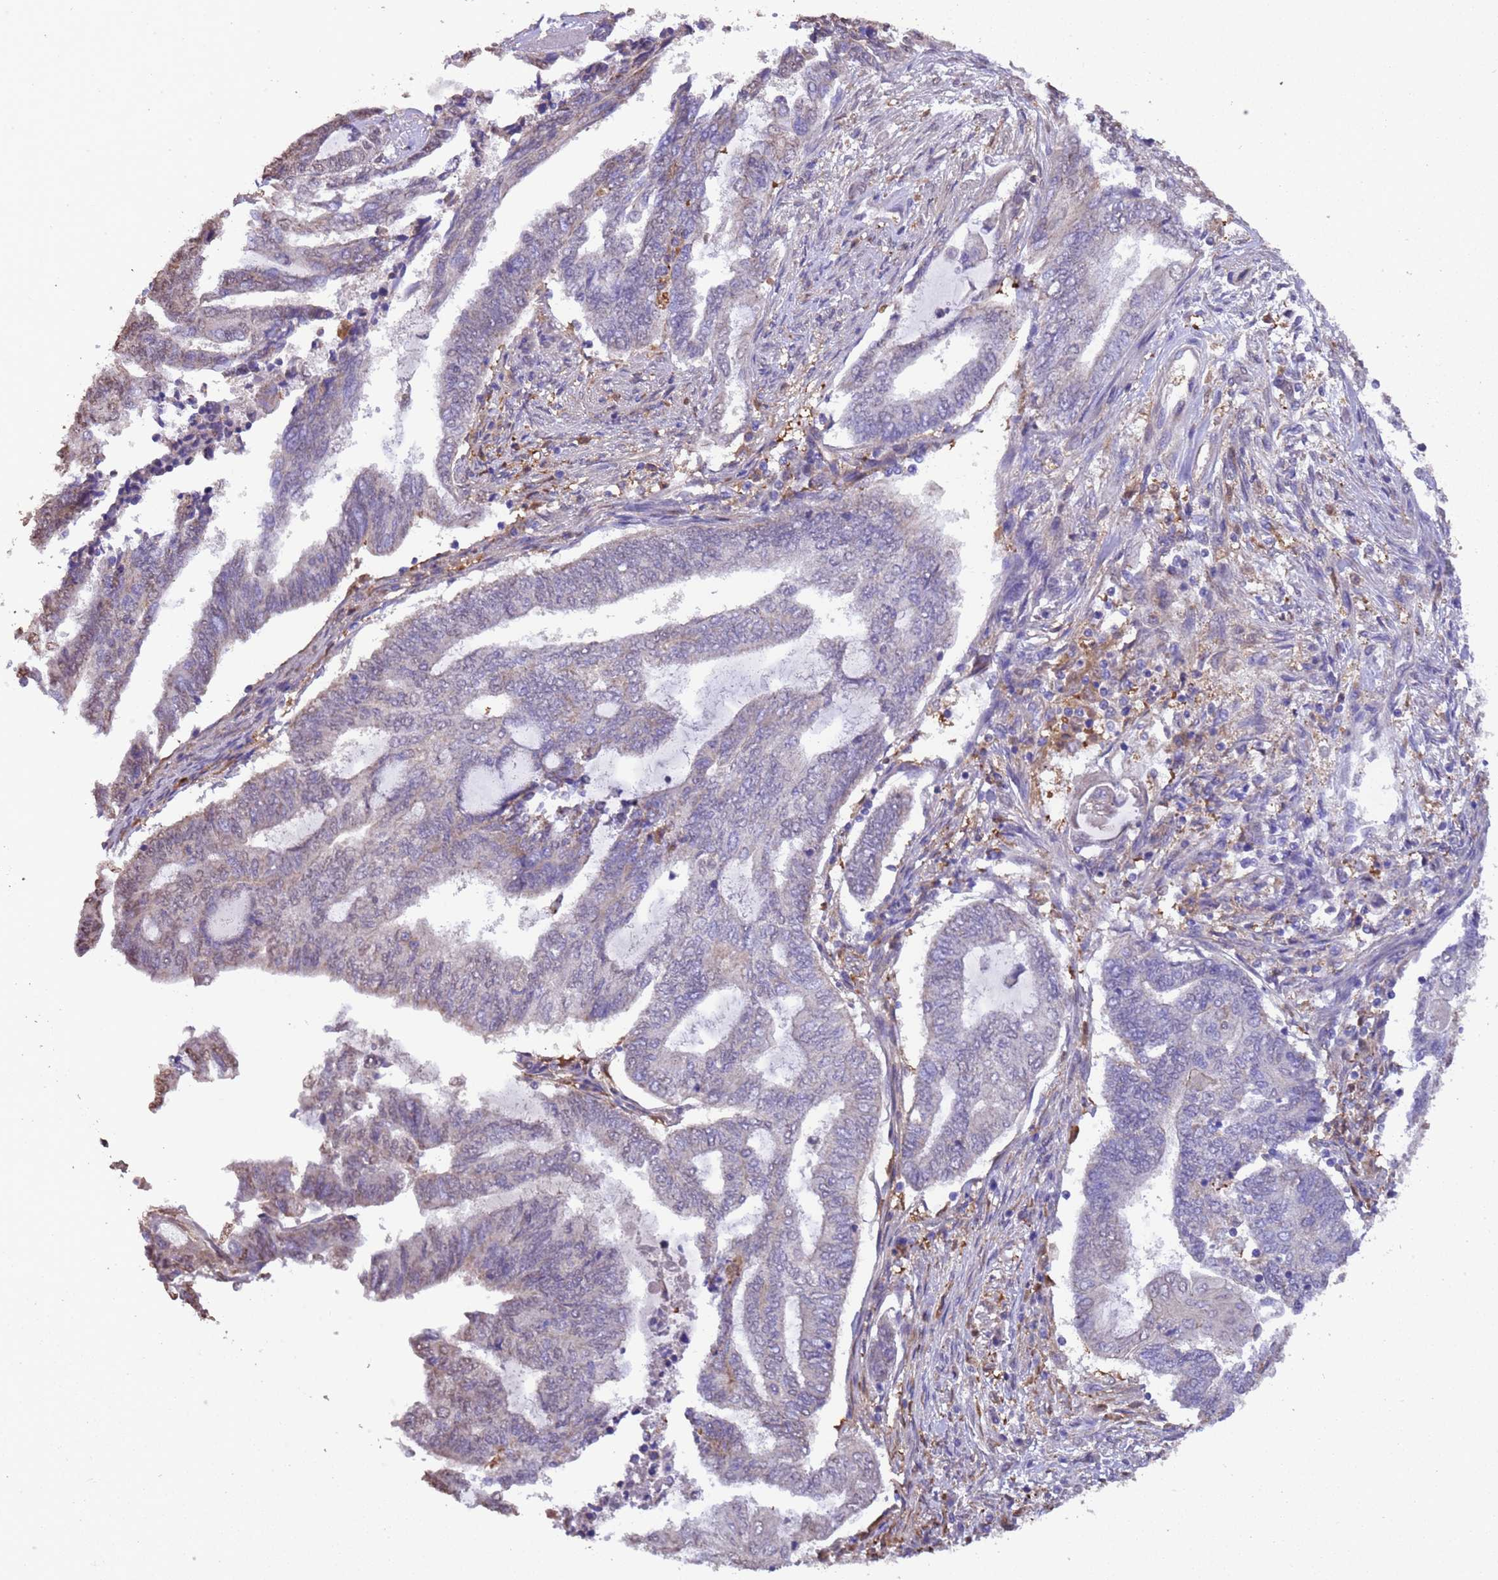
{"staining": {"intensity": "negative", "quantity": "none", "location": "none"}, "tissue": "endometrial cancer", "cell_type": "Tumor cells", "image_type": "cancer", "snomed": [{"axis": "morphology", "description": "Adenocarcinoma, NOS"}, {"axis": "topography", "description": "Uterus"}, {"axis": "topography", "description": "Endometrium"}], "caption": "High power microscopy micrograph of an immunohistochemistry image of adenocarcinoma (endometrial), revealing no significant staining in tumor cells. The staining is performed using DAB brown chromogen with nuclei counter-stained in using hematoxylin.", "gene": "NPHP1", "patient": {"sex": "female", "age": 70}}